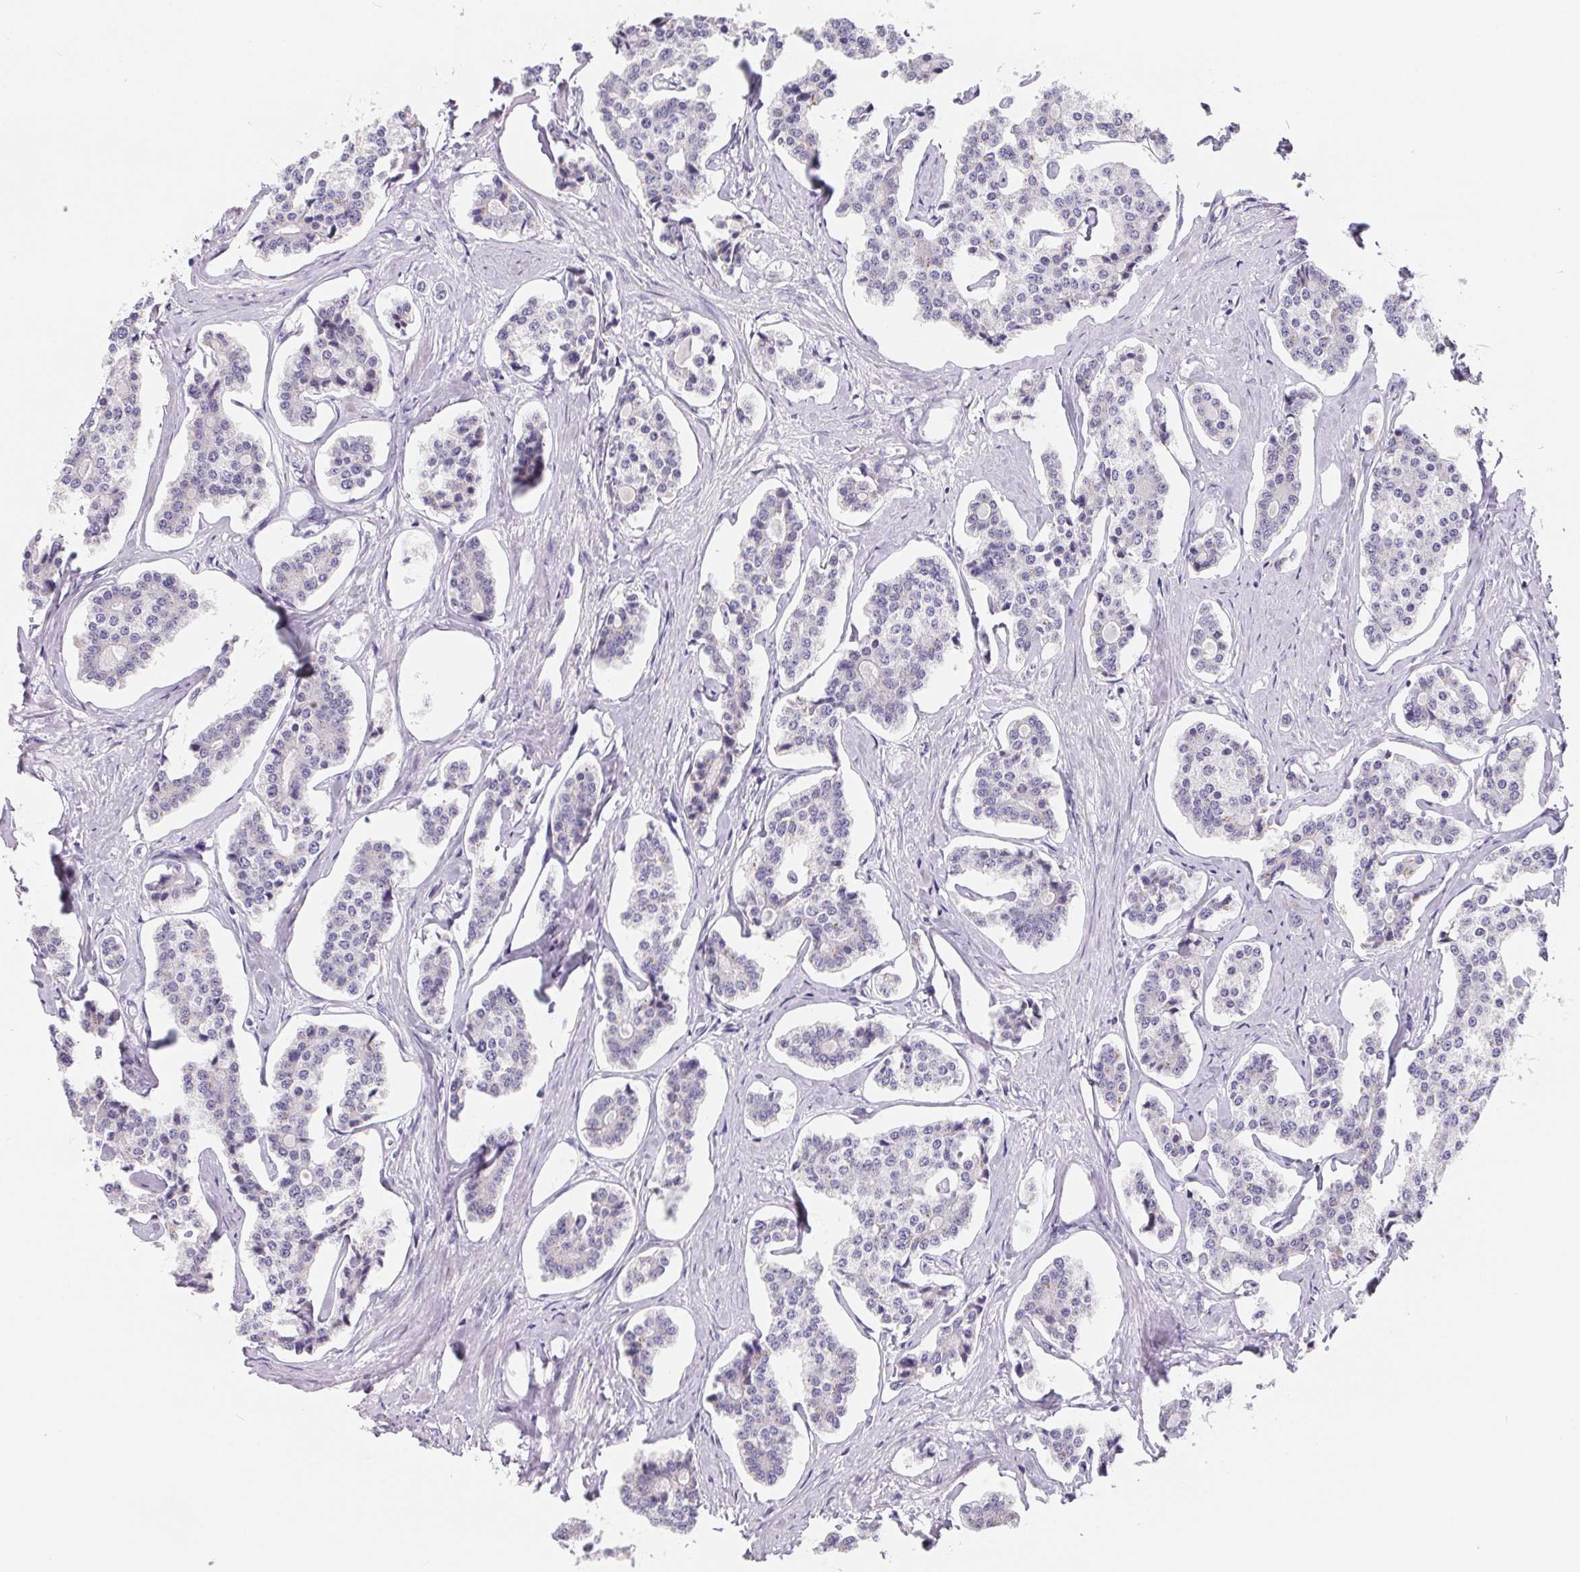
{"staining": {"intensity": "negative", "quantity": "none", "location": "none"}, "tissue": "carcinoid", "cell_type": "Tumor cells", "image_type": "cancer", "snomed": [{"axis": "morphology", "description": "Carcinoid, malignant, NOS"}, {"axis": "topography", "description": "Small intestine"}], "caption": "Immunohistochemistry (IHC) photomicrograph of malignant carcinoid stained for a protein (brown), which shows no positivity in tumor cells.", "gene": "FDX1", "patient": {"sex": "female", "age": 65}}